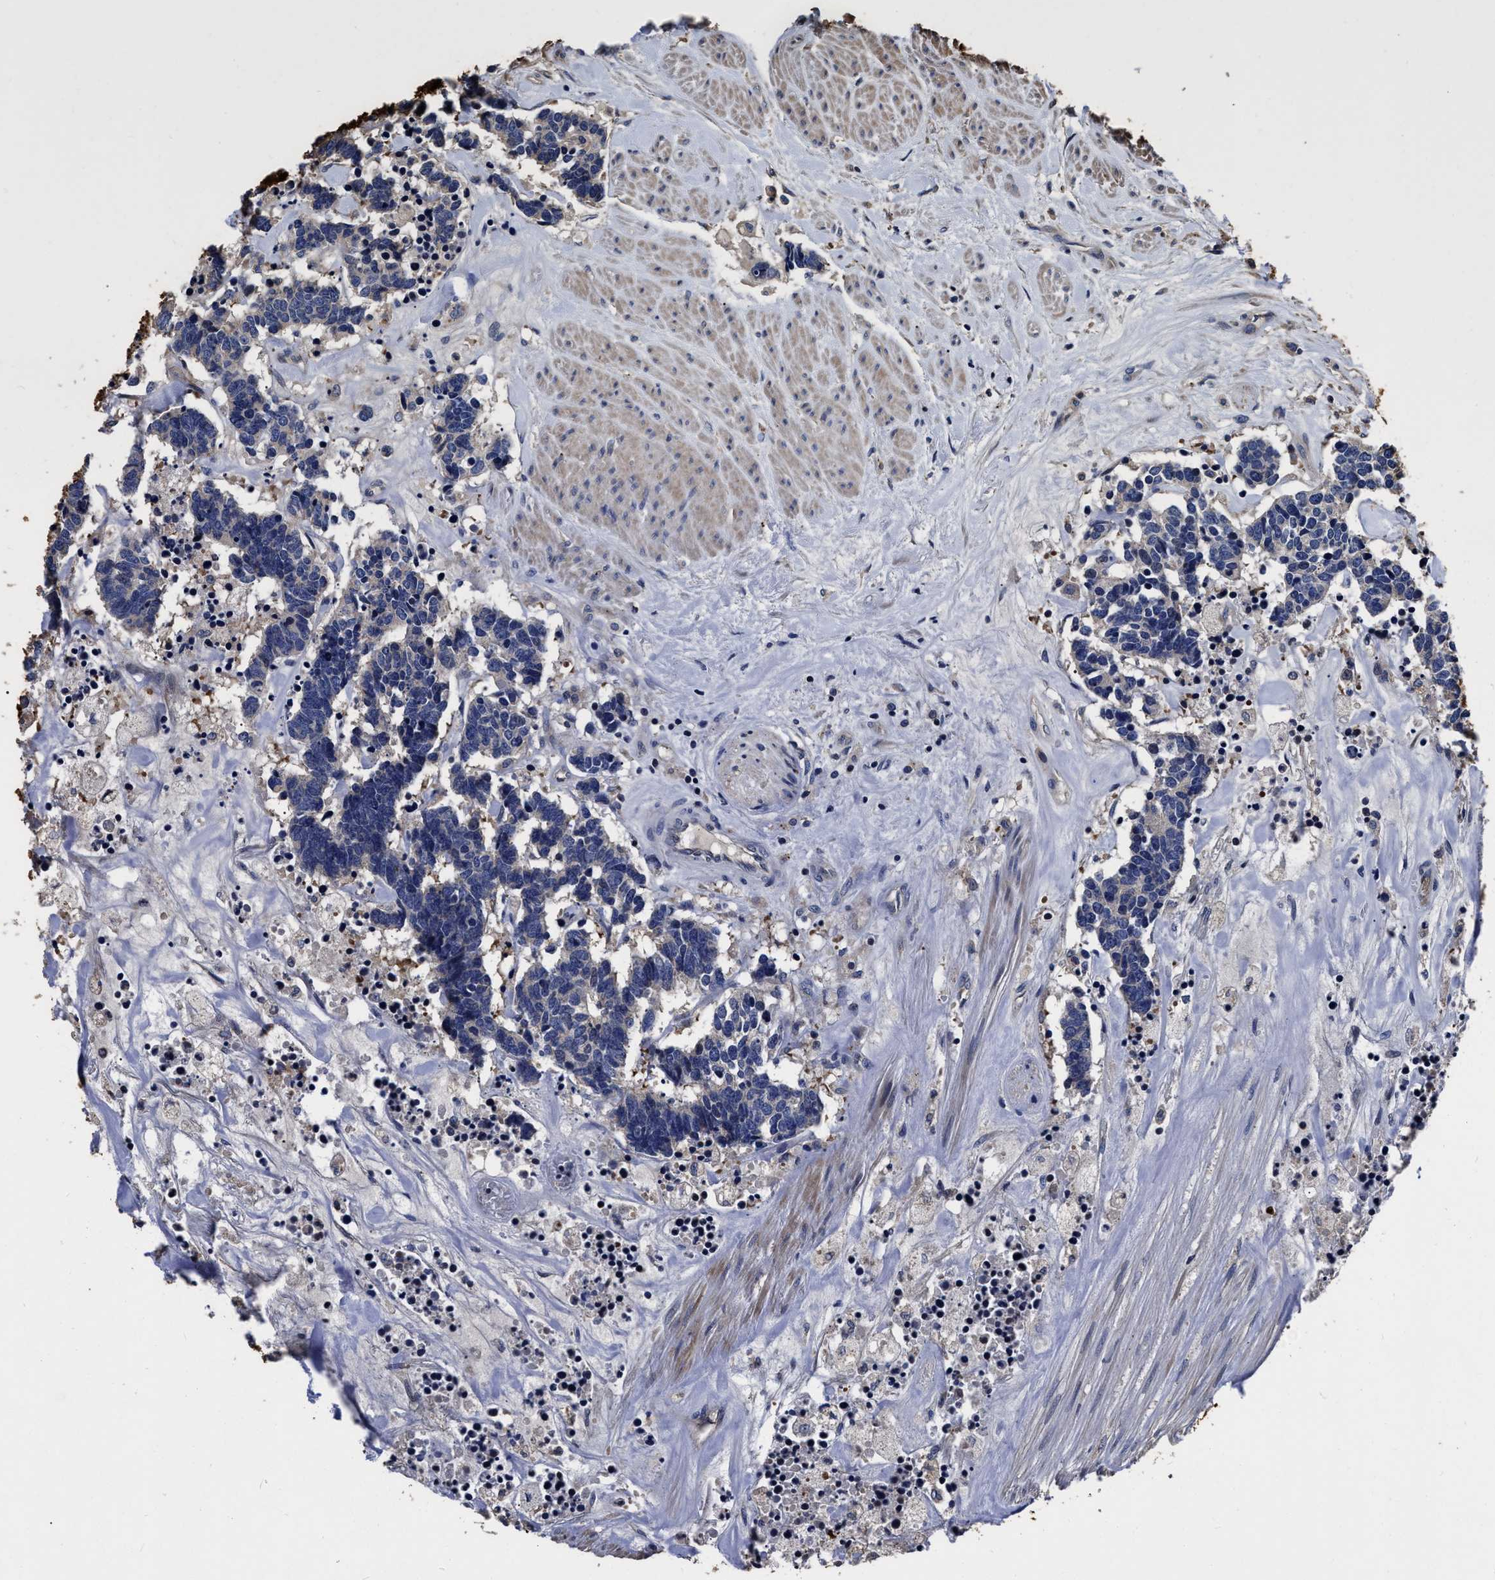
{"staining": {"intensity": "negative", "quantity": "none", "location": "none"}, "tissue": "carcinoid", "cell_type": "Tumor cells", "image_type": "cancer", "snomed": [{"axis": "morphology", "description": "Carcinoma, NOS"}, {"axis": "morphology", "description": "Carcinoid, malignant, NOS"}, {"axis": "topography", "description": "Urinary bladder"}], "caption": "The micrograph demonstrates no significant expression in tumor cells of carcinoma. (IHC, brightfield microscopy, high magnification).", "gene": "ABCG8", "patient": {"sex": "male", "age": 57}}